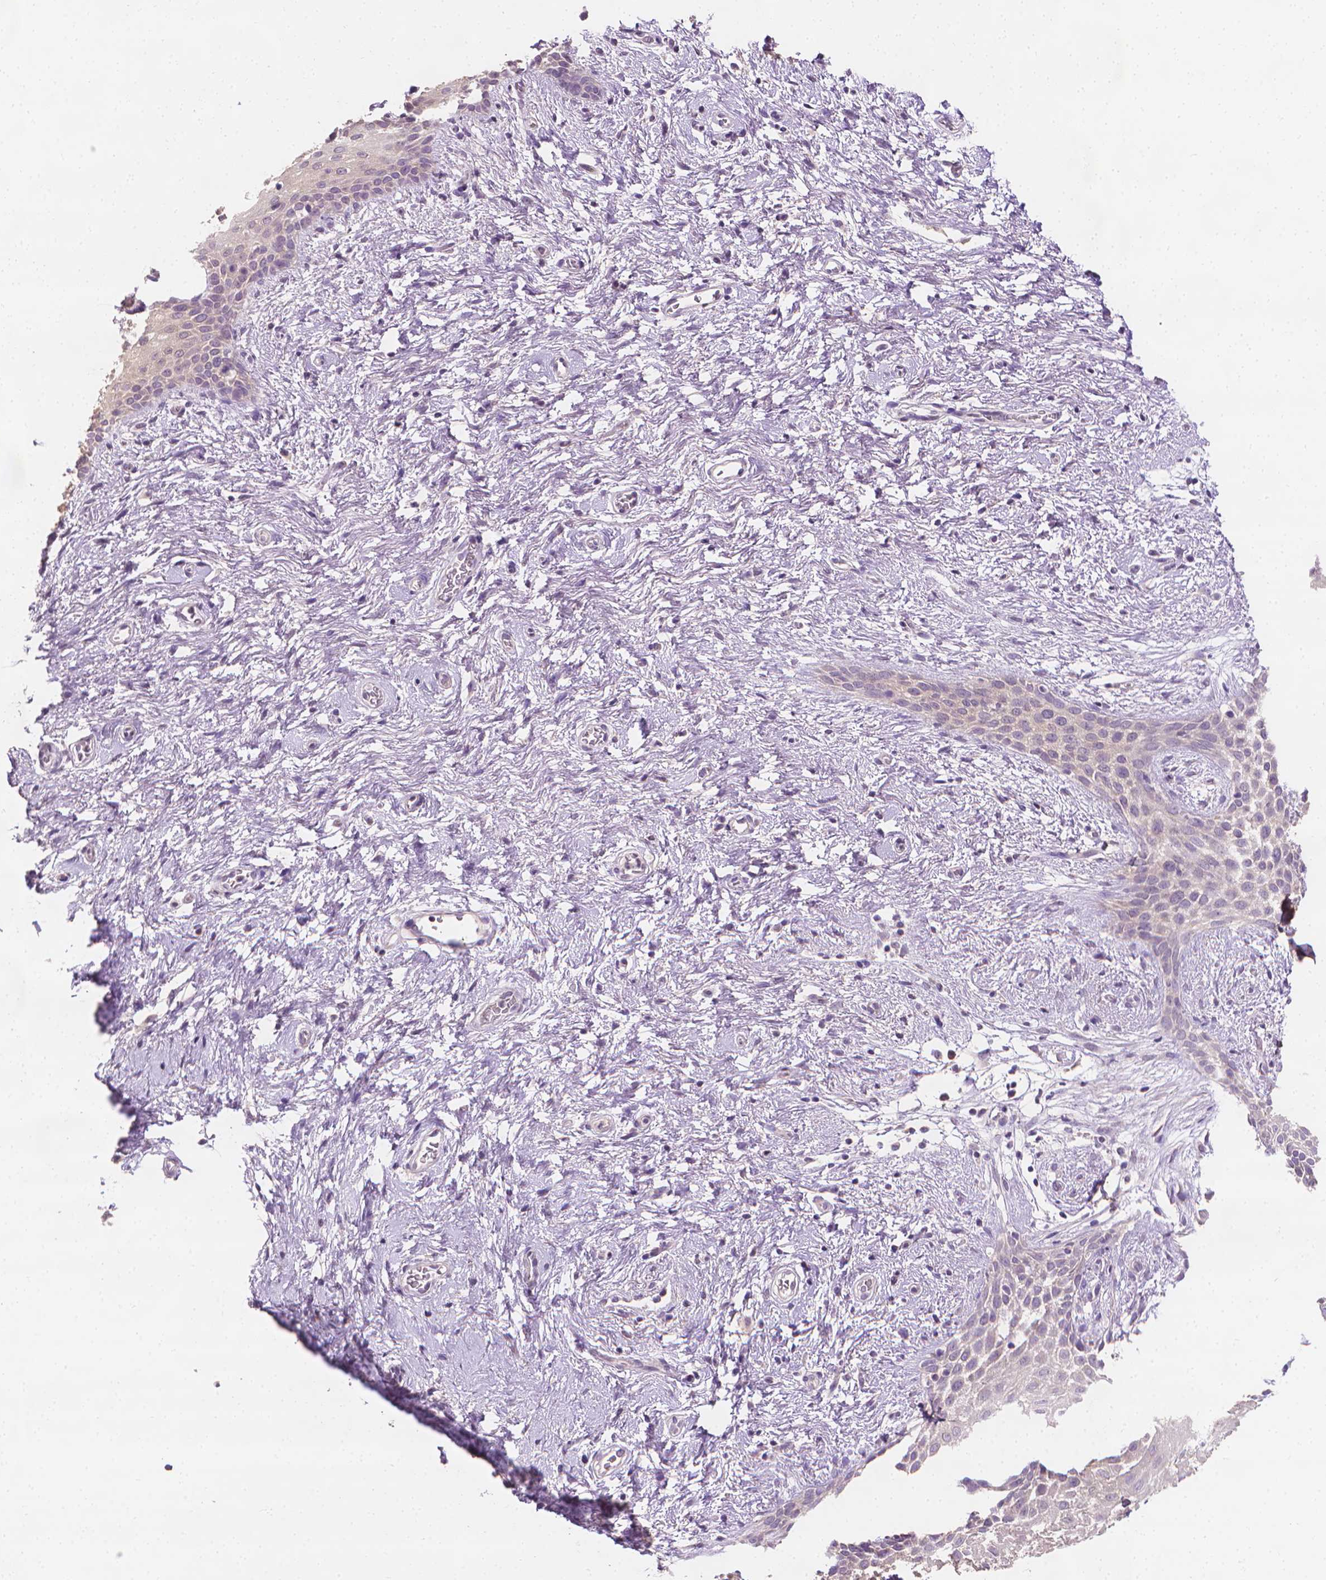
{"staining": {"intensity": "negative", "quantity": "none", "location": "none"}, "tissue": "skin", "cell_type": "Epidermal cells", "image_type": "normal", "snomed": [{"axis": "morphology", "description": "Normal tissue, NOS"}, {"axis": "topography", "description": "Anal"}], "caption": "Immunohistochemistry of normal skin shows no positivity in epidermal cells. The staining was performed using DAB to visualize the protein expression in brown, while the nuclei were stained in blue with hematoxylin (Magnification: 20x).", "gene": "FASN", "patient": {"sex": "female", "age": 46}}